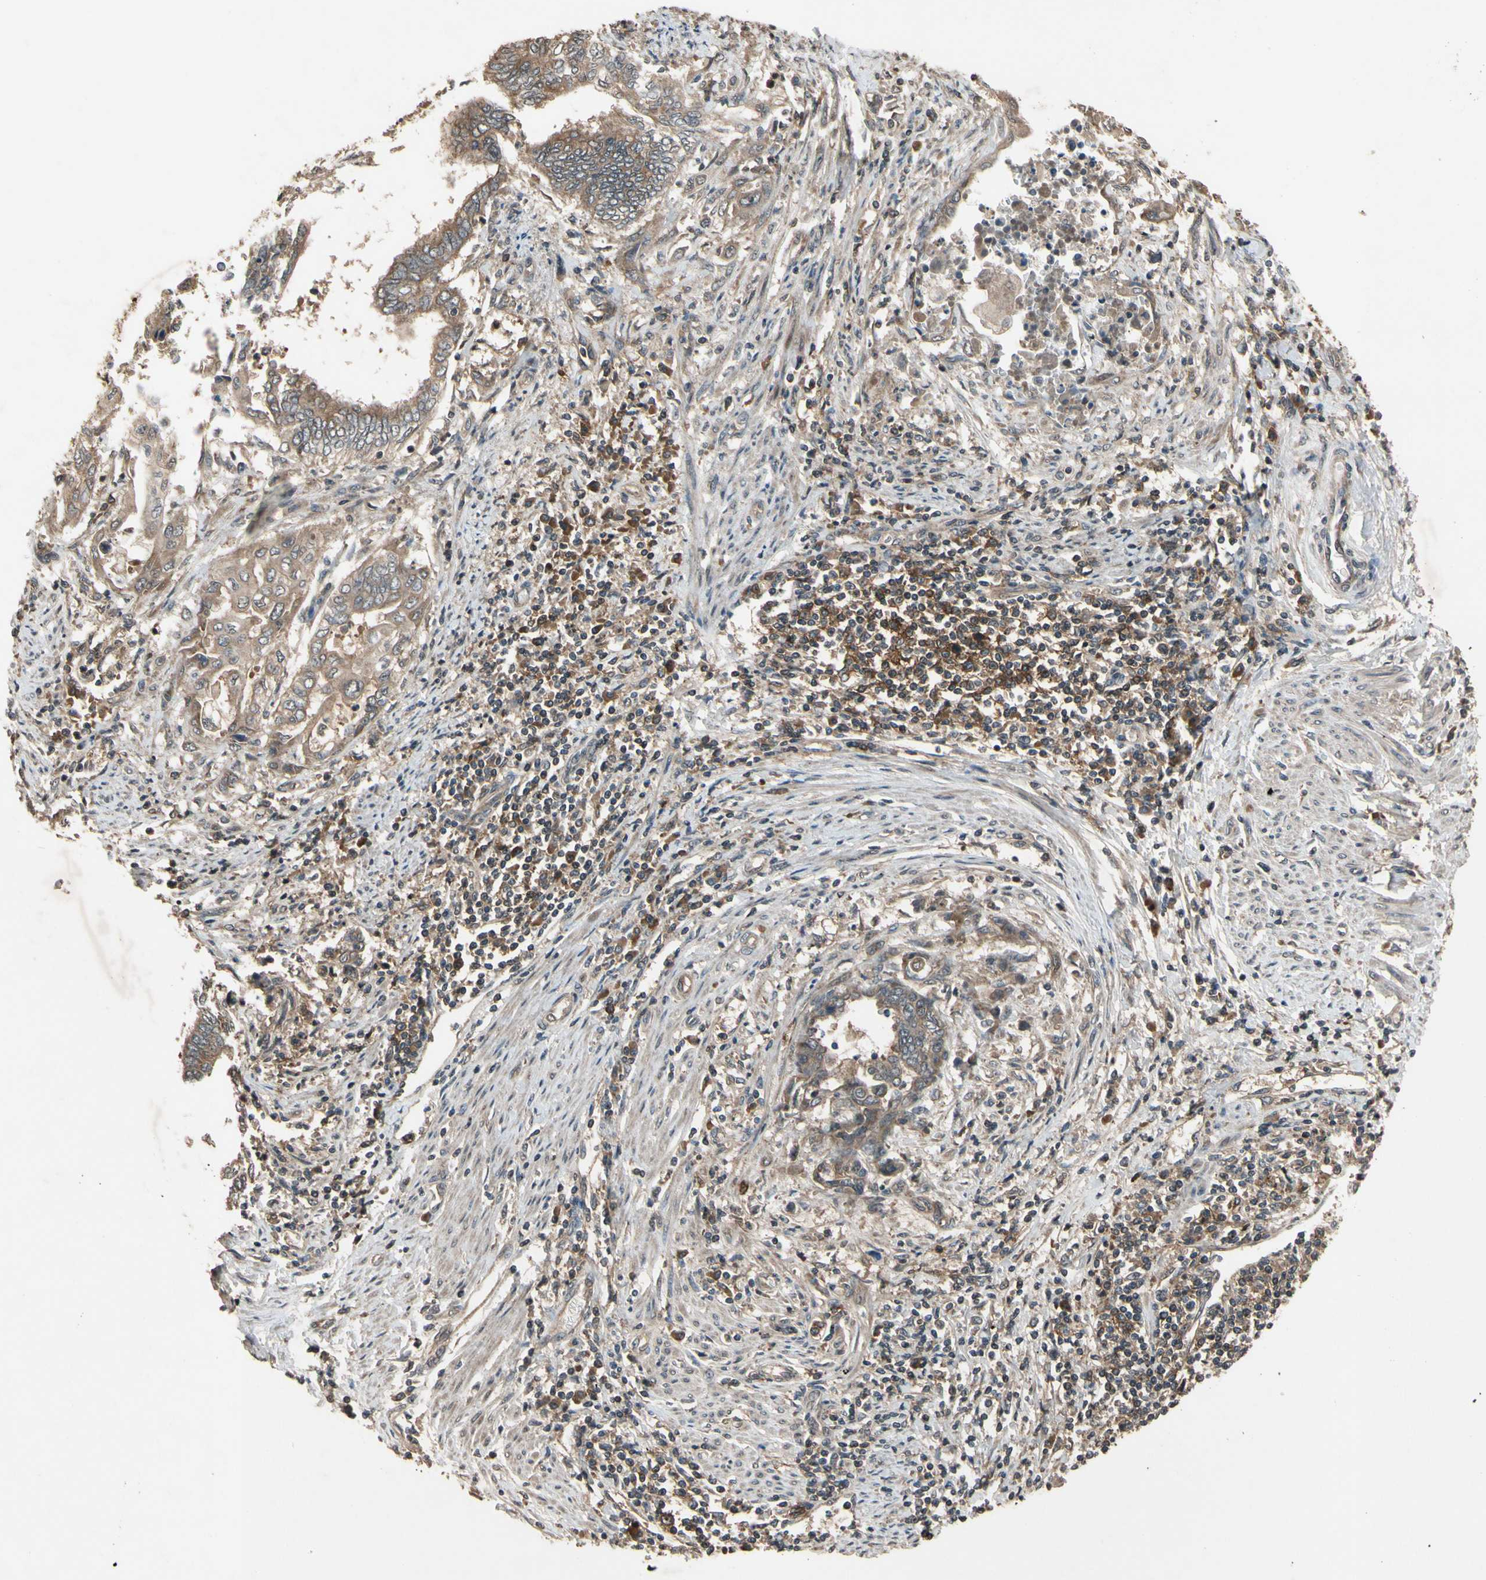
{"staining": {"intensity": "moderate", "quantity": ">75%", "location": "cytoplasmic/membranous"}, "tissue": "endometrial cancer", "cell_type": "Tumor cells", "image_type": "cancer", "snomed": [{"axis": "morphology", "description": "Adenocarcinoma, NOS"}, {"axis": "topography", "description": "Uterus"}, {"axis": "topography", "description": "Endometrium"}], "caption": "Protein expression by IHC demonstrates moderate cytoplasmic/membranous expression in about >75% of tumor cells in adenocarcinoma (endometrial).", "gene": "TMEM230", "patient": {"sex": "female", "age": 70}}